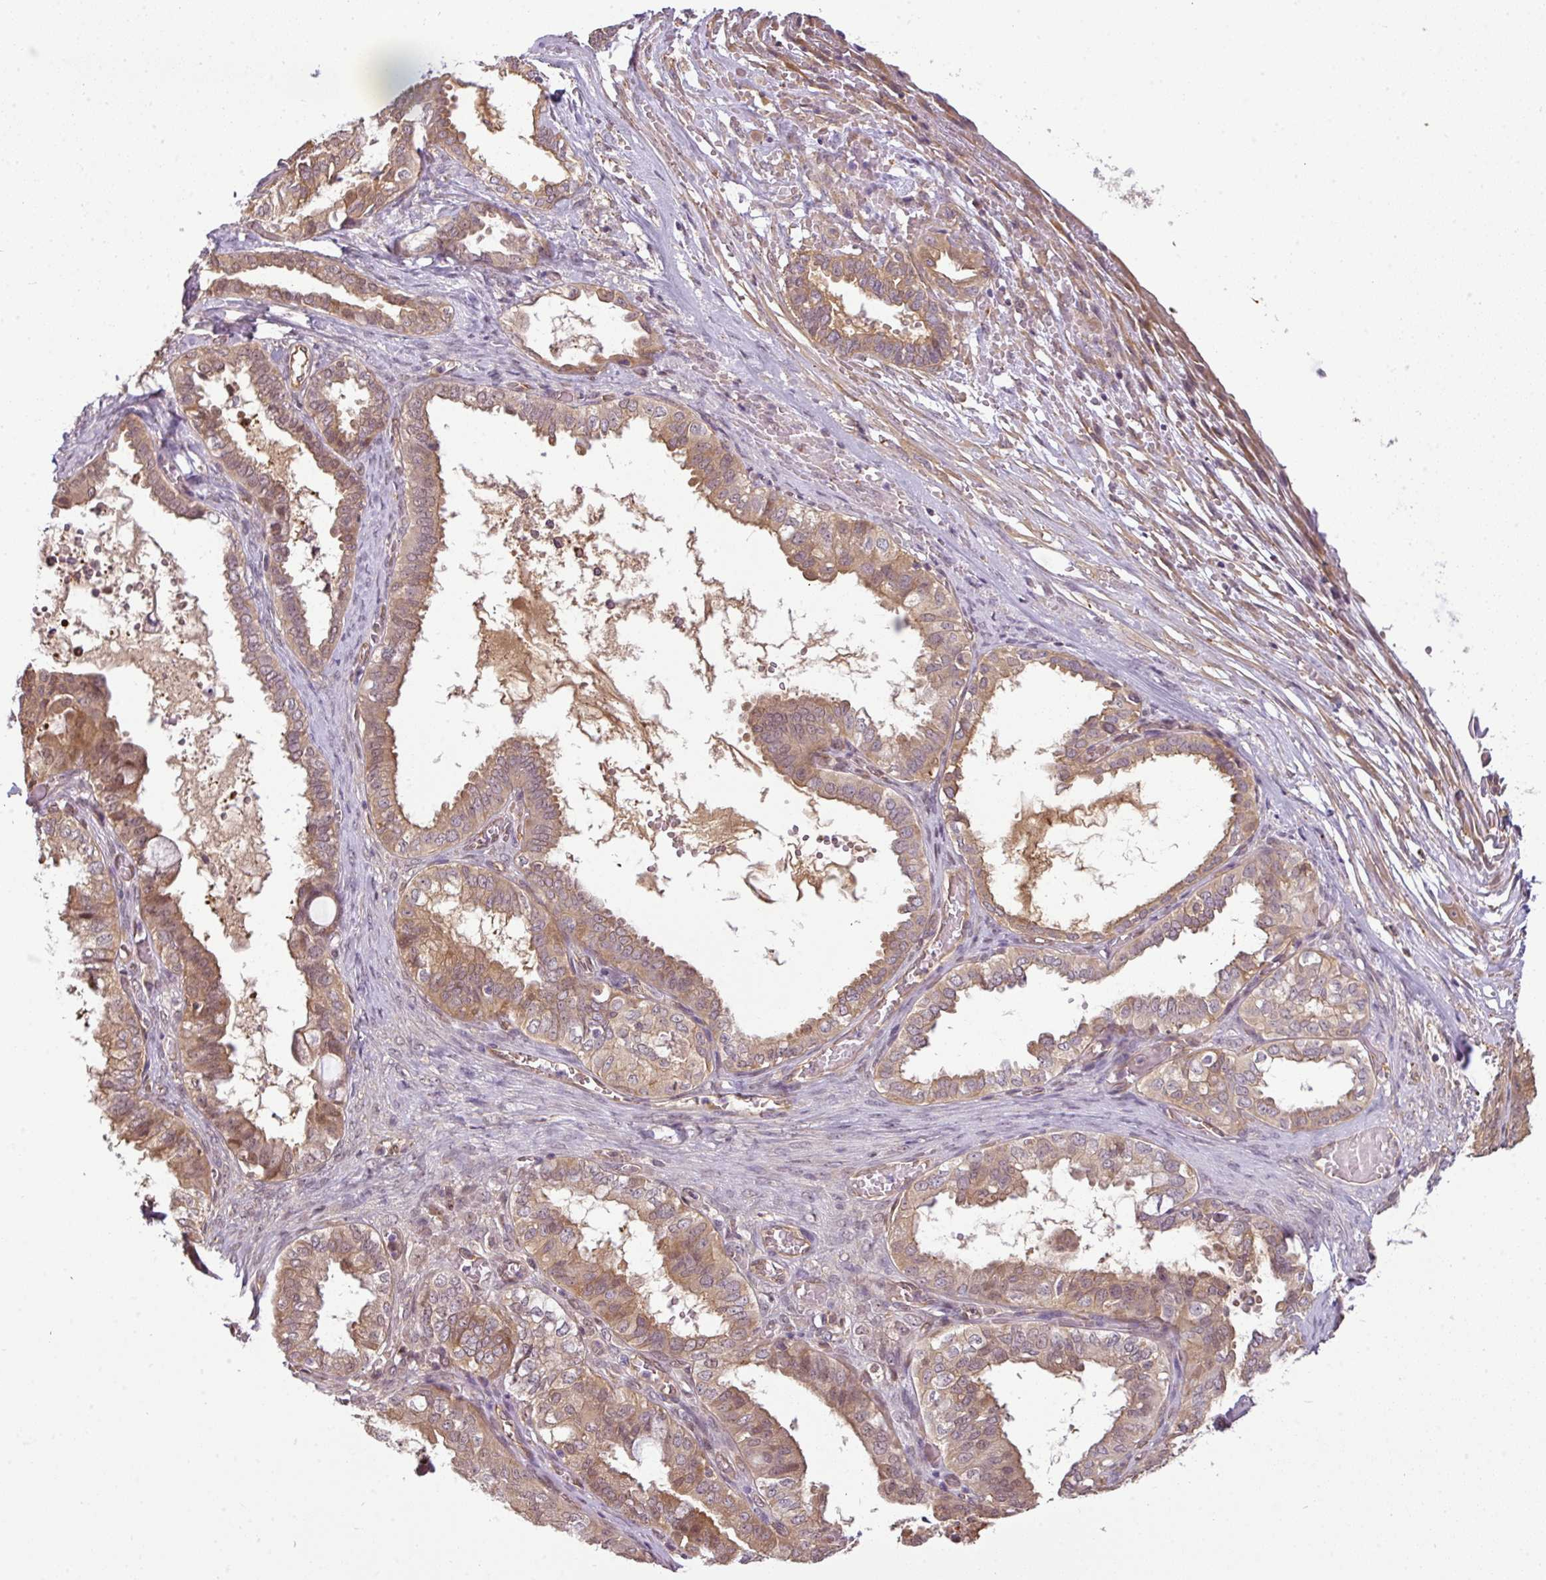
{"staining": {"intensity": "weak", "quantity": "25%-75%", "location": "cytoplasmic/membranous"}, "tissue": "ovarian cancer", "cell_type": "Tumor cells", "image_type": "cancer", "snomed": [{"axis": "morphology", "description": "Carcinoma, NOS"}, {"axis": "morphology", "description": "Carcinoma, endometroid"}, {"axis": "topography", "description": "Ovary"}], "caption": "Ovarian cancer (carcinoma) stained with a brown dye exhibits weak cytoplasmic/membranous positive expression in about 25%-75% of tumor cells.", "gene": "ANKRD18A", "patient": {"sex": "female", "age": 50}}